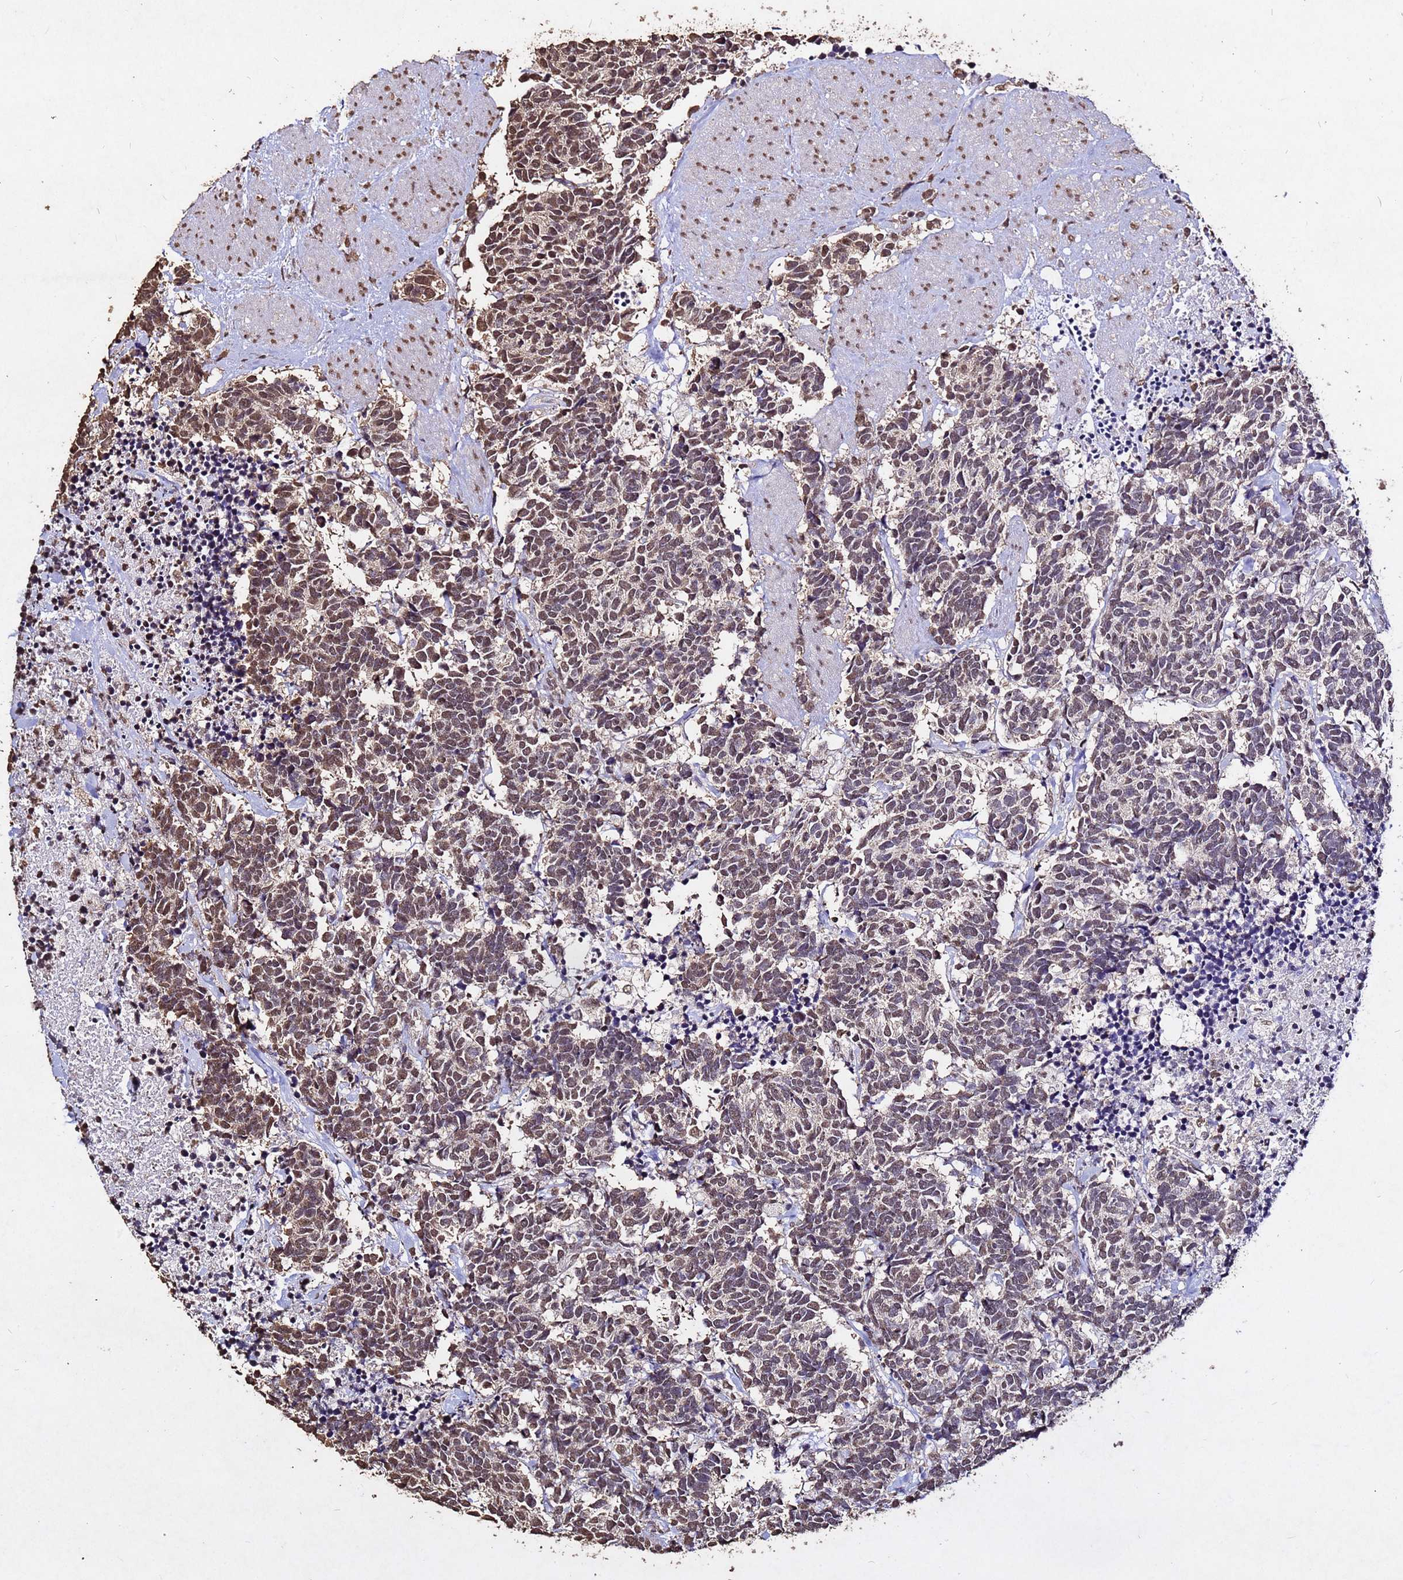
{"staining": {"intensity": "moderate", "quantity": ">75%", "location": "nuclear"}, "tissue": "carcinoid", "cell_type": "Tumor cells", "image_type": "cancer", "snomed": [{"axis": "morphology", "description": "Carcinoma, NOS"}, {"axis": "morphology", "description": "Carcinoid, malignant, NOS"}, {"axis": "topography", "description": "Prostate"}], "caption": "Human carcinoid stained with a brown dye reveals moderate nuclear positive expression in about >75% of tumor cells.", "gene": "MYOCD", "patient": {"sex": "male", "age": 57}}